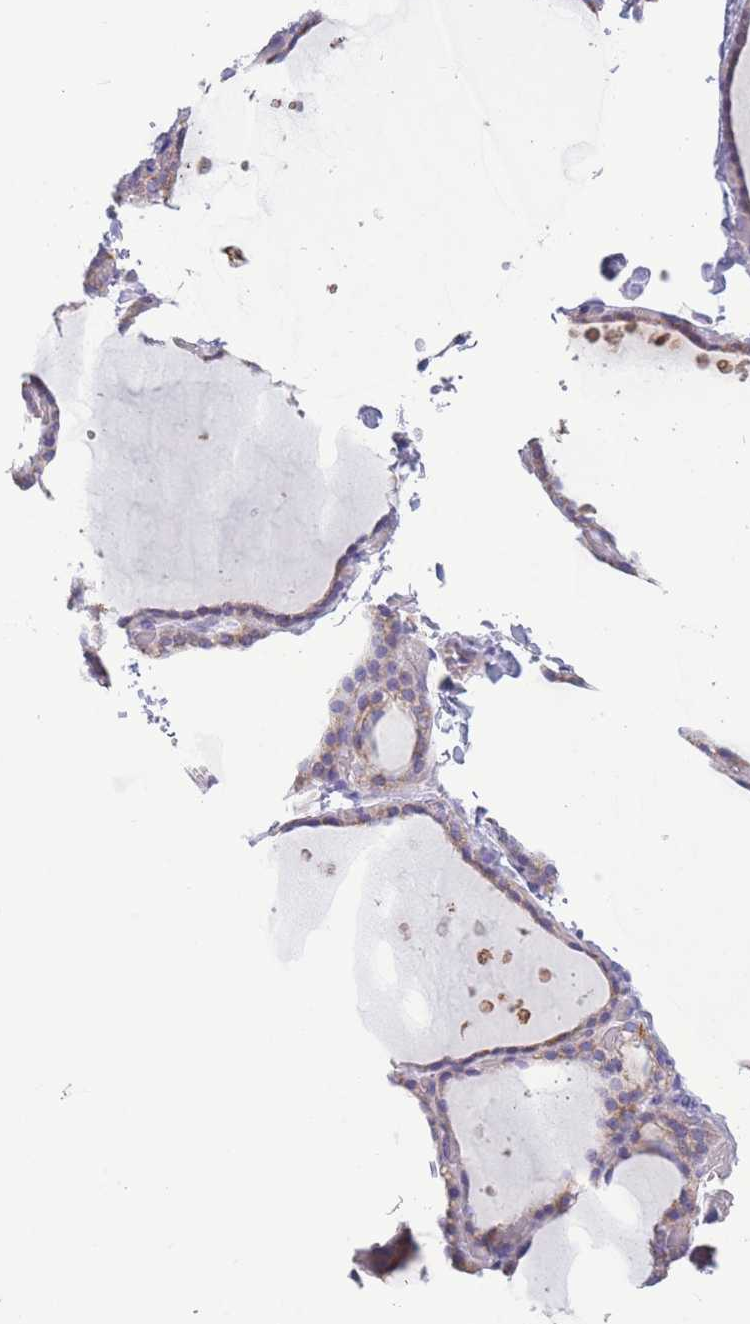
{"staining": {"intensity": "moderate", "quantity": "<25%", "location": "cytoplasmic/membranous"}, "tissue": "thyroid gland", "cell_type": "Glandular cells", "image_type": "normal", "snomed": [{"axis": "morphology", "description": "Normal tissue, NOS"}, {"axis": "topography", "description": "Thyroid gland"}], "caption": "Protein expression analysis of unremarkable thyroid gland reveals moderate cytoplasmic/membranous staining in approximately <25% of glandular cells.", "gene": "PDHA1", "patient": {"sex": "female", "age": 44}}